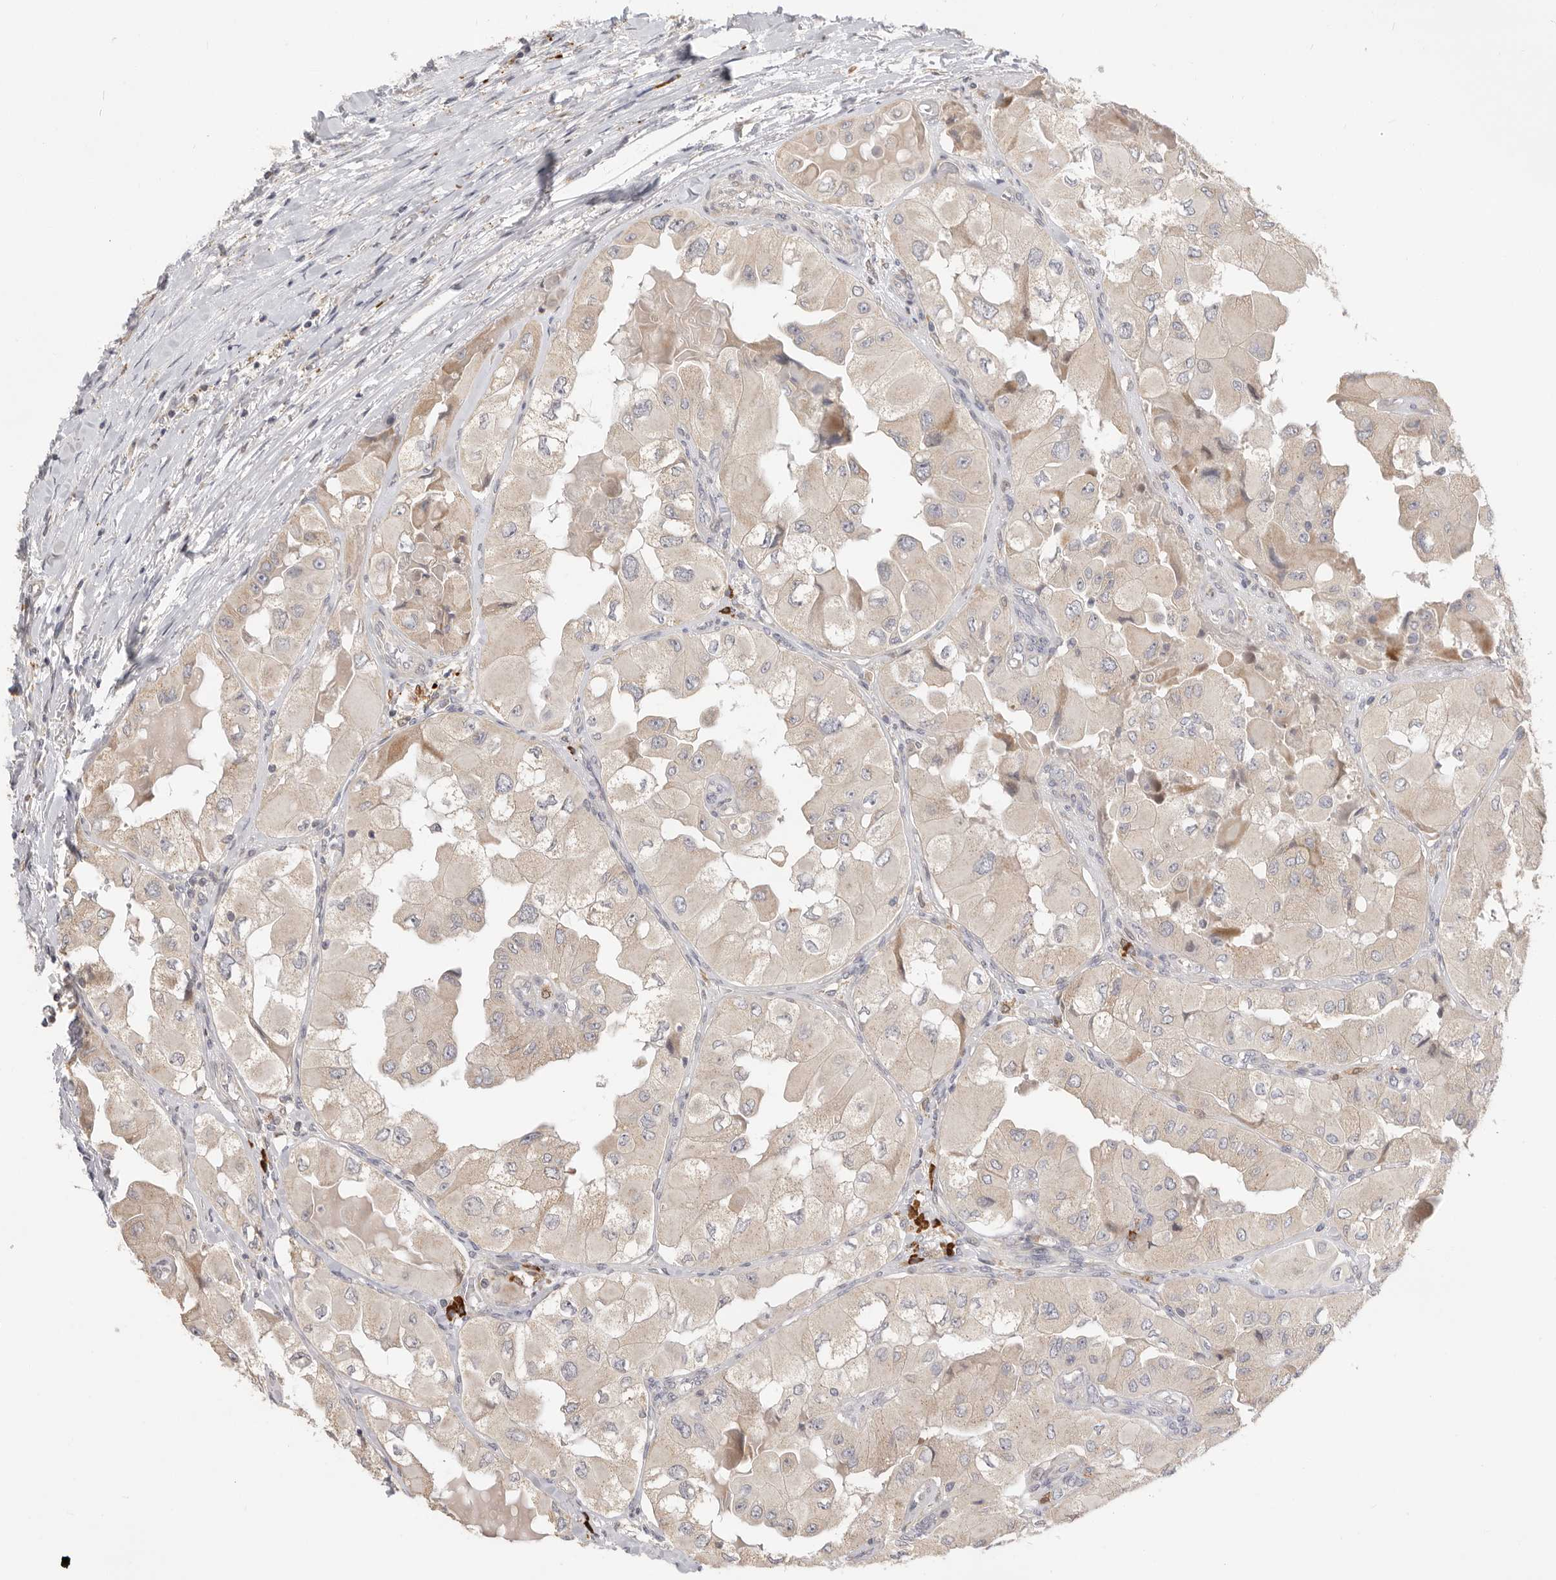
{"staining": {"intensity": "weak", "quantity": "<25%", "location": "cytoplasmic/membranous"}, "tissue": "thyroid cancer", "cell_type": "Tumor cells", "image_type": "cancer", "snomed": [{"axis": "morphology", "description": "Papillary adenocarcinoma, NOS"}, {"axis": "topography", "description": "Thyroid gland"}], "caption": "This is a histopathology image of immunohistochemistry staining of thyroid cancer (papillary adenocarcinoma), which shows no expression in tumor cells.", "gene": "USH1C", "patient": {"sex": "female", "age": 59}}